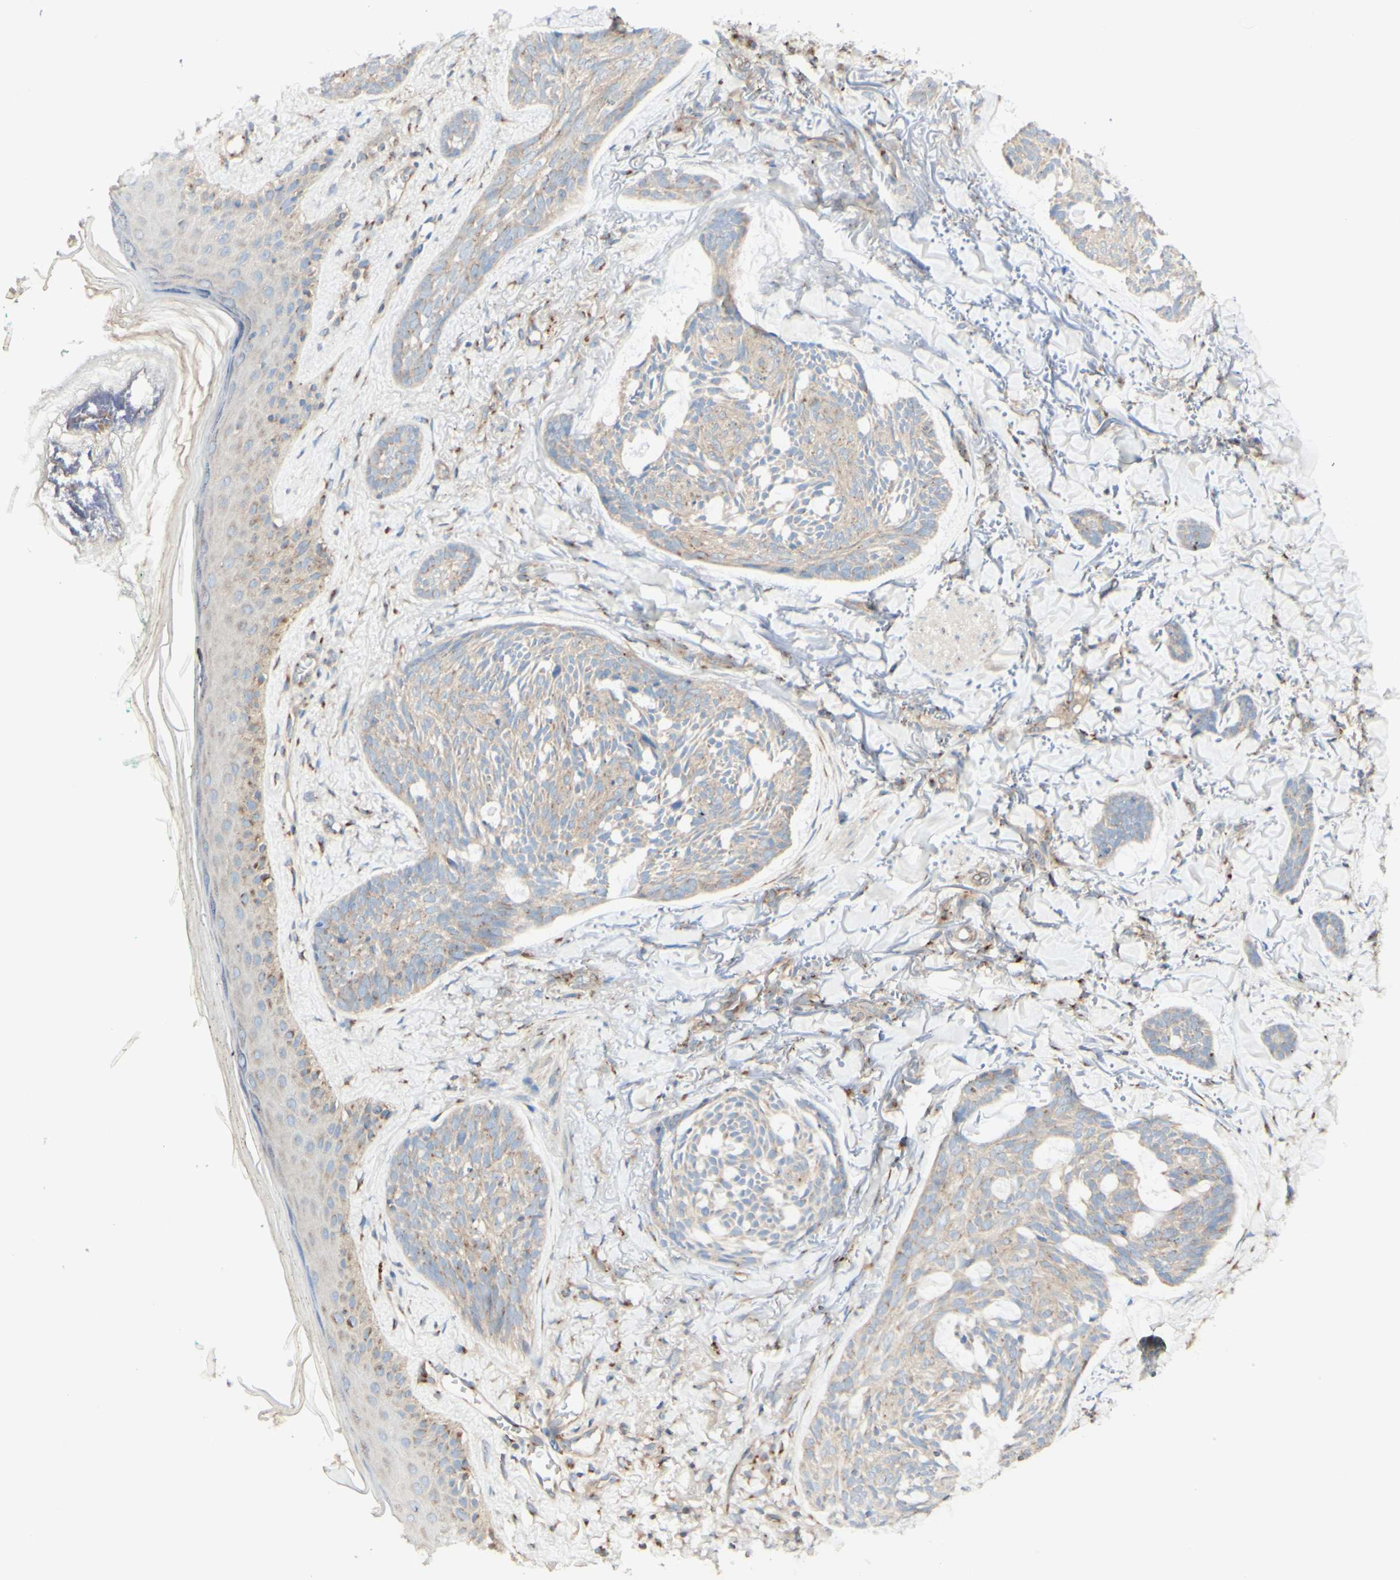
{"staining": {"intensity": "weak", "quantity": ">75%", "location": "cytoplasmic/membranous"}, "tissue": "skin cancer", "cell_type": "Tumor cells", "image_type": "cancer", "snomed": [{"axis": "morphology", "description": "Basal cell carcinoma"}, {"axis": "topography", "description": "Skin"}], "caption": "Tumor cells reveal low levels of weak cytoplasmic/membranous expression in about >75% of cells in skin cancer (basal cell carcinoma).", "gene": "MTM1", "patient": {"sex": "male", "age": 43}}